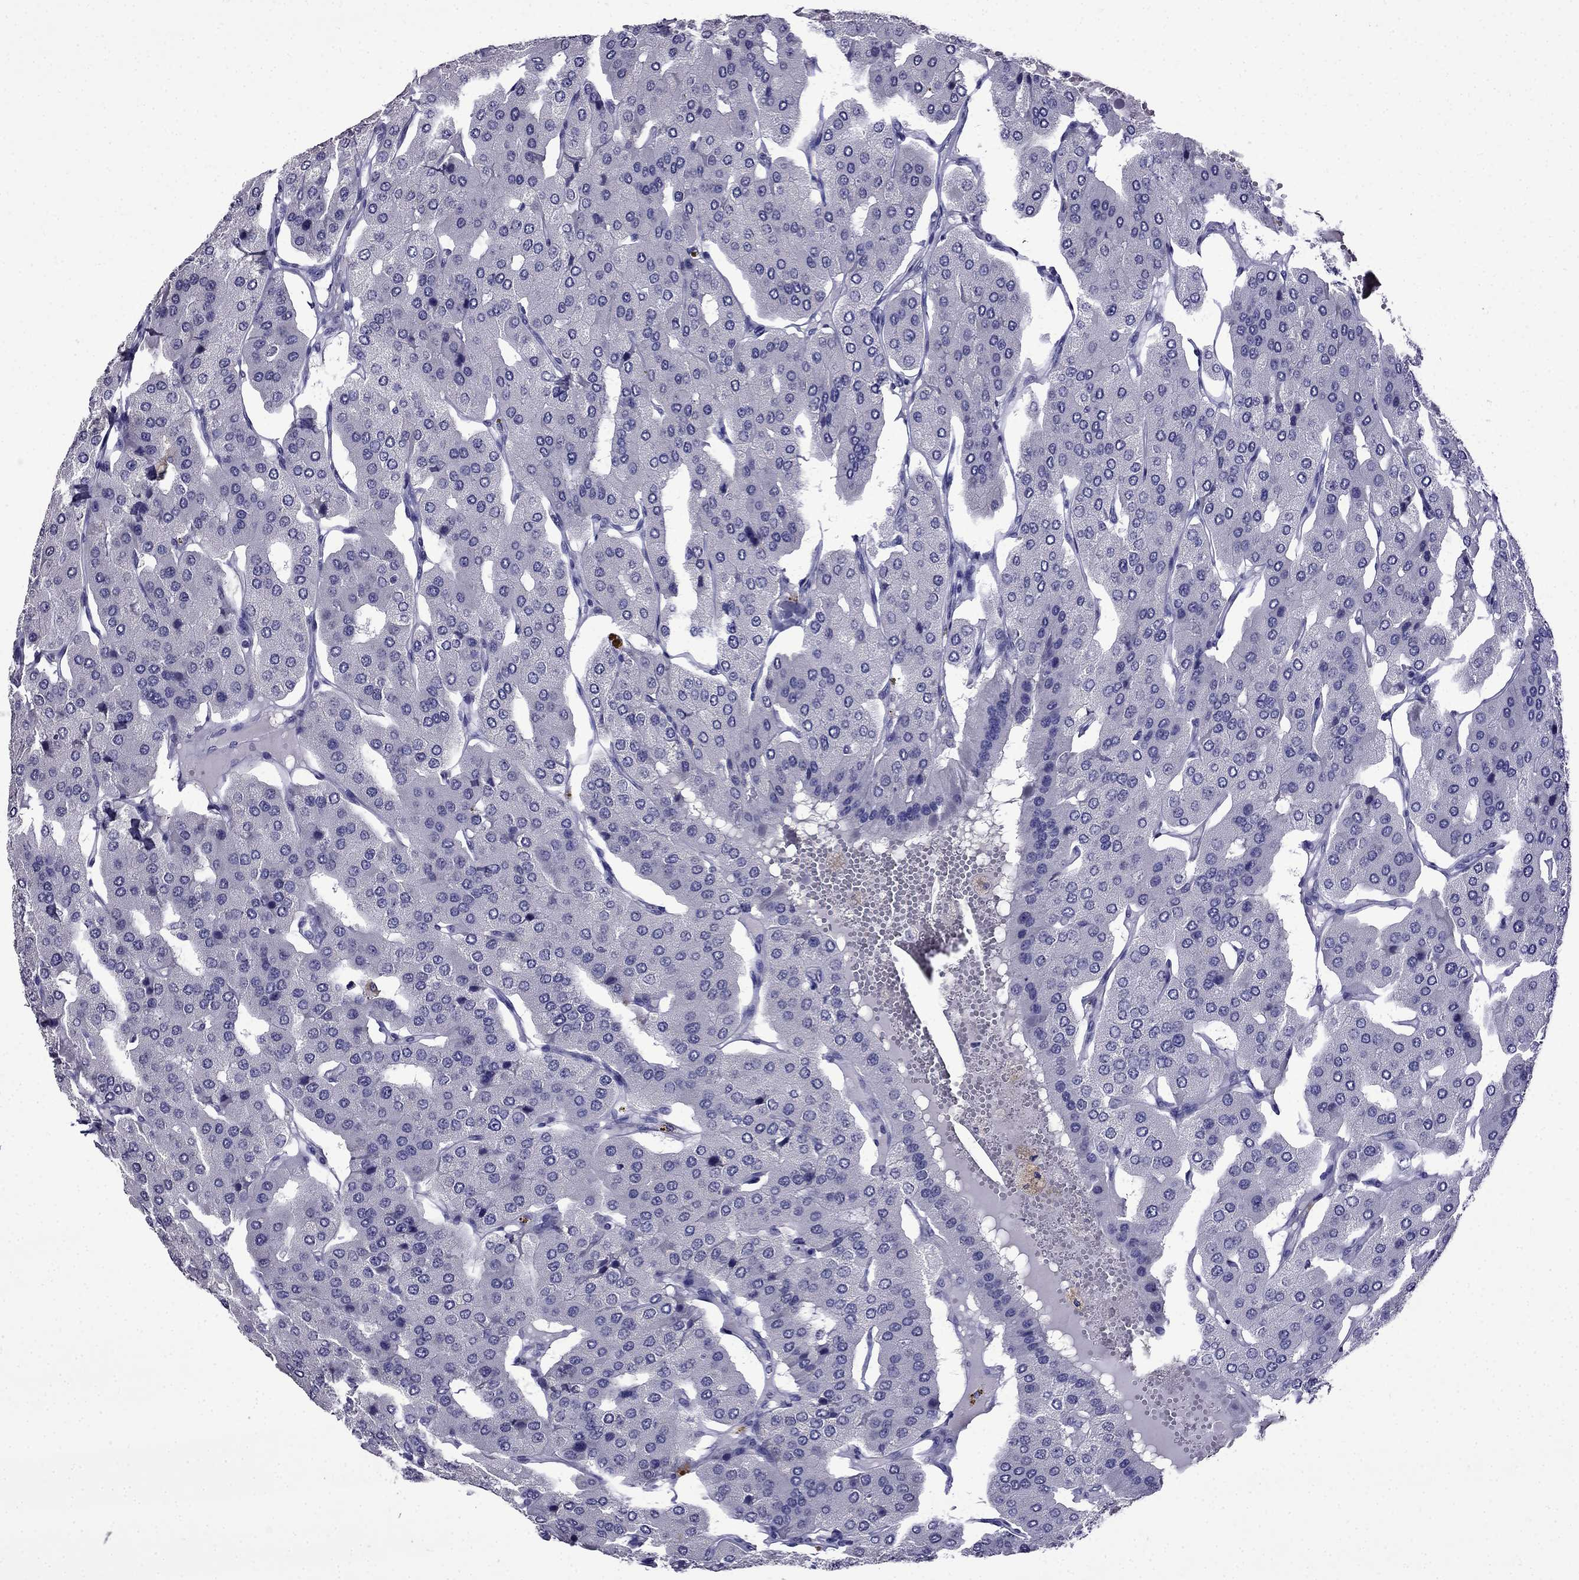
{"staining": {"intensity": "negative", "quantity": "none", "location": "none"}, "tissue": "parathyroid gland", "cell_type": "Glandular cells", "image_type": "normal", "snomed": [{"axis": "morphology", "description": "Normal tissue, NOS"}, {"axis": "morphology", "description": "Adenoma, NOS"}, {"axis": "topography", "description": "Parathyroid gland"}], "caption": "Immunohistochemistry (IHC) image of normal parathyroid gland: human parathyroid gland stained with DAB demonstrates no significant protein staining in glandular cells.", "gene": "DNAH17", "patient": {"sex": "female", "age": 86}}